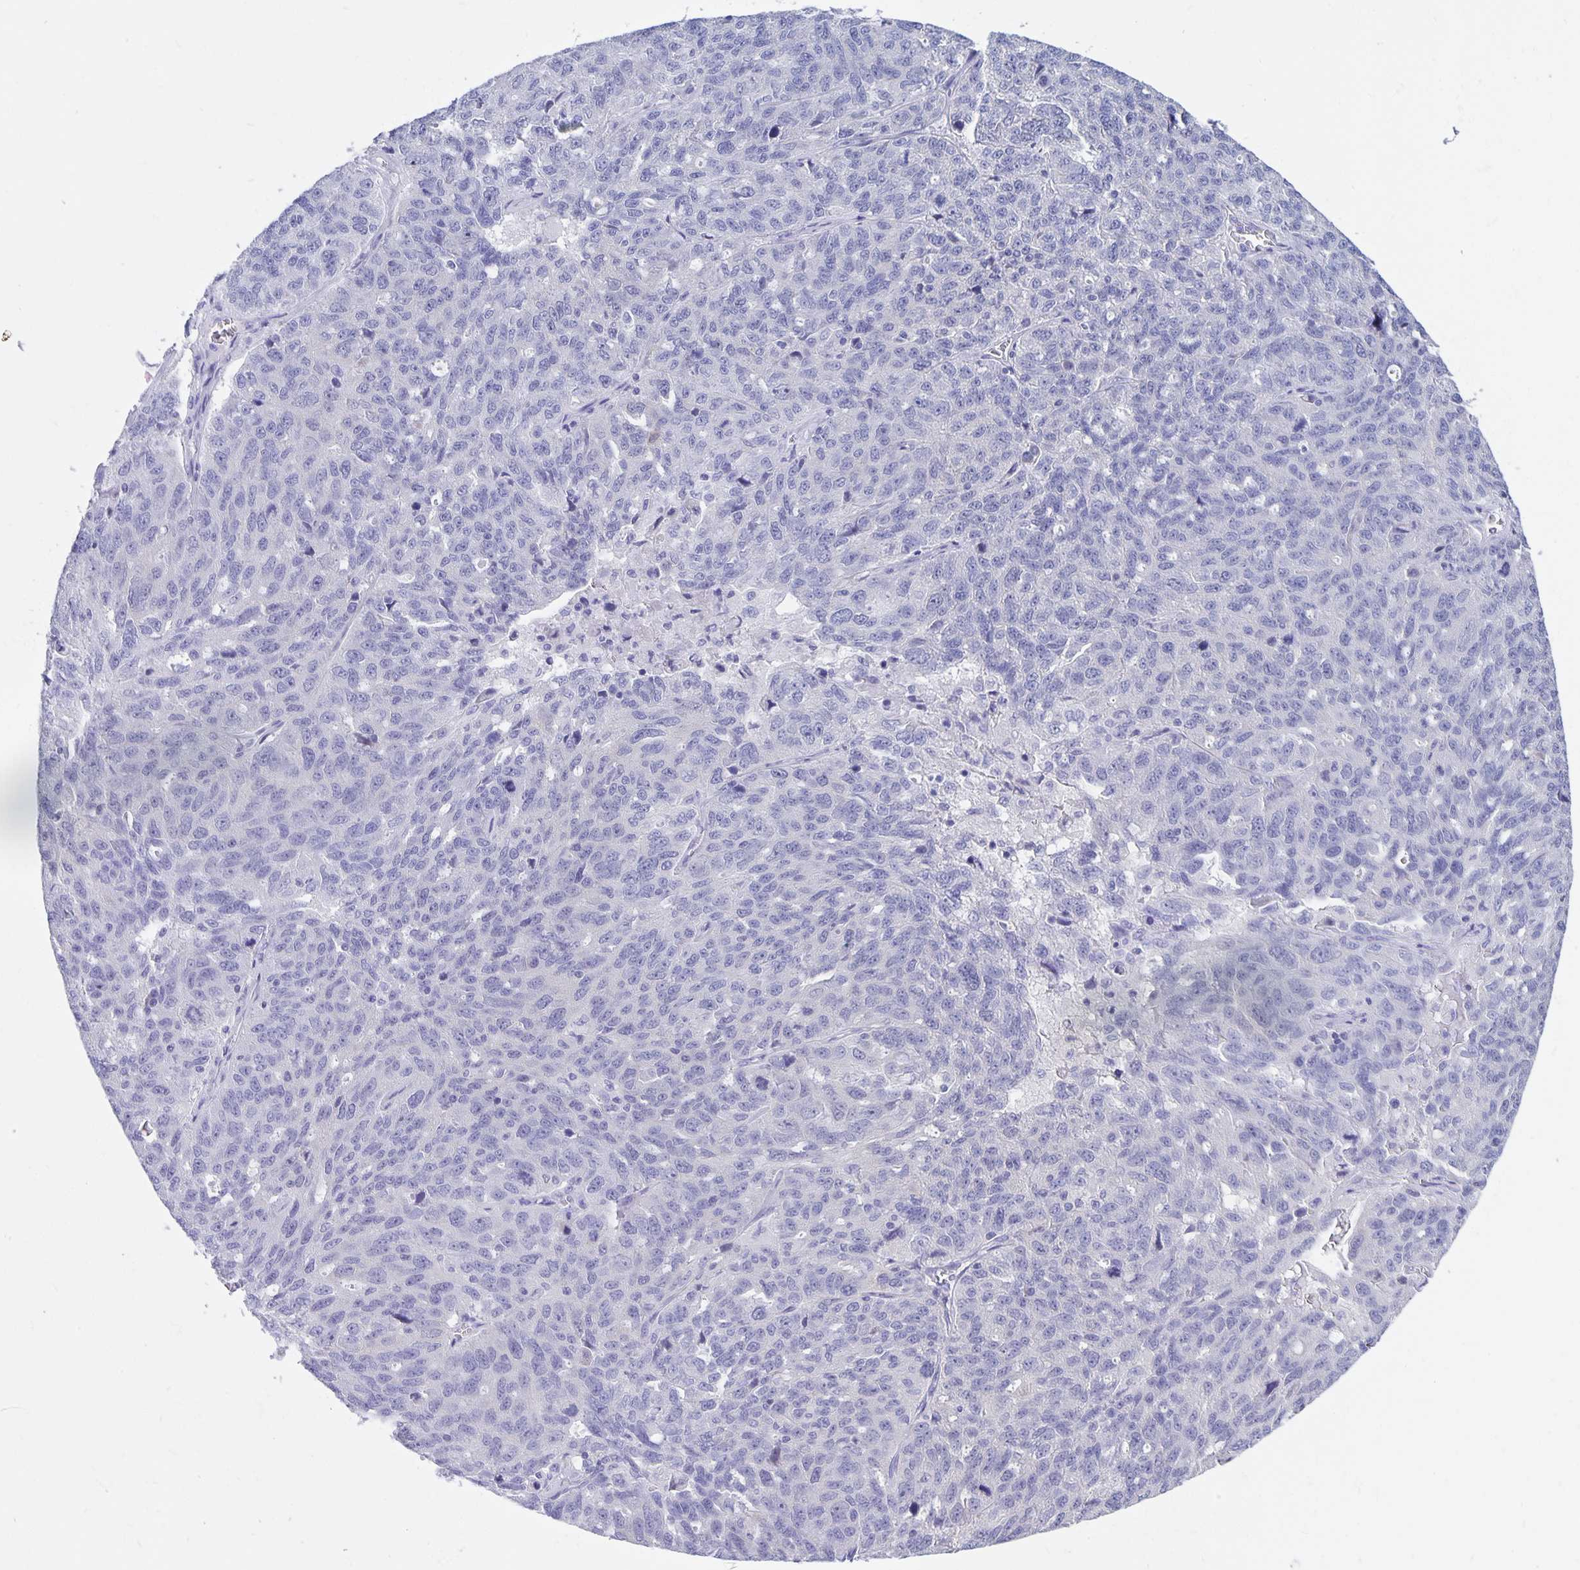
{"staining": {"intensity": "negative", "quantity": "none", "location": "none"}, "tissue": "ovarian cancer", "cell_type": "Tumor cells", "image_type": "cancer", "snomed": [{"axis": "morphology", "description": "Cystadenocarcinoma, serous, NOS"}, {"axis": "topography", "description": "Ovary"}], "caption": "IHC micrograph of human ovarian cancer stained for a protein (brown), which shows no positivity in tumor cells.", "gene": "ERMN", "patient": {"sex": "female", "age": 71}}